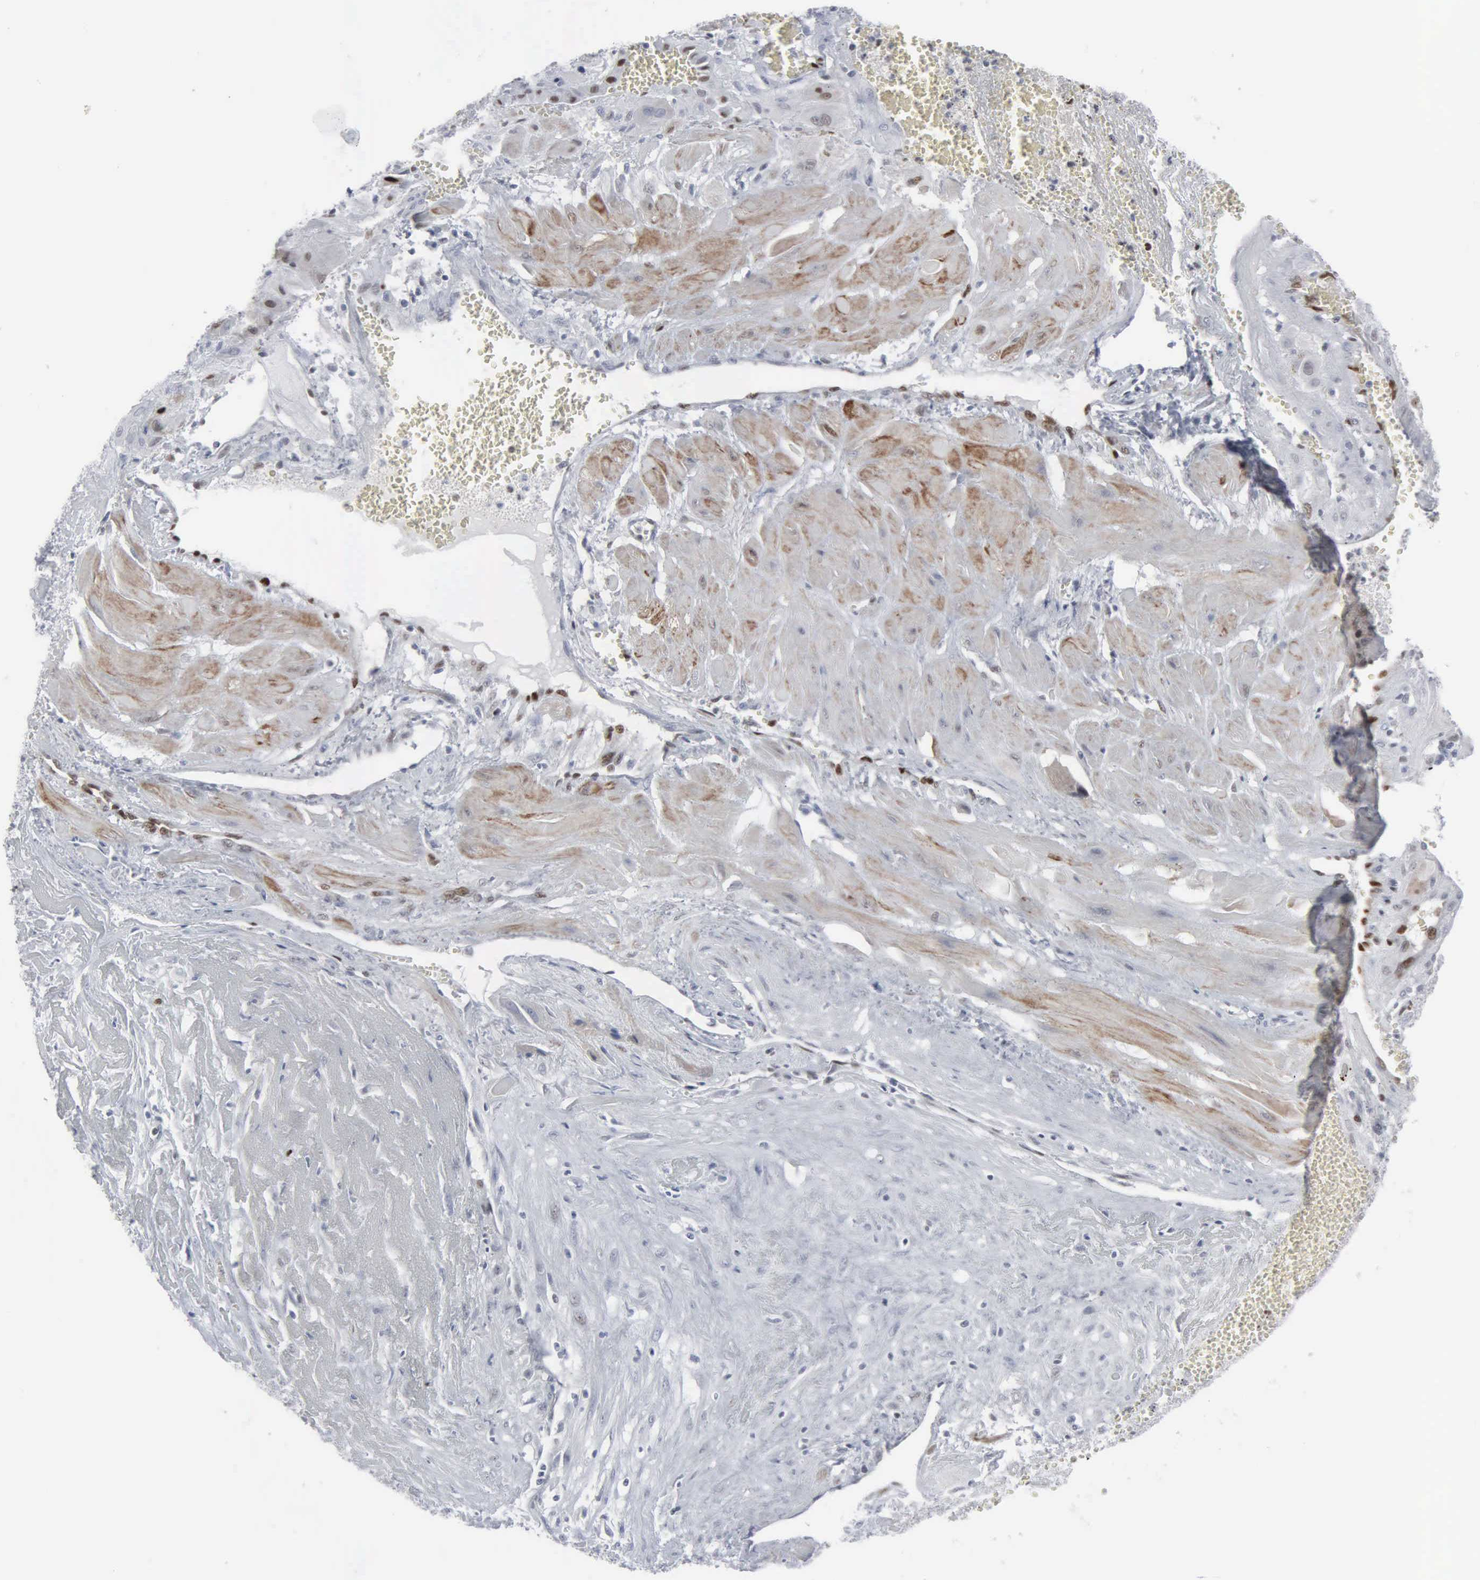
{"staining": {"intensity": "moderate", "quantity": "25%-75%", "location": "nuclear"}, "tissue": "cervical cancer", "cell_type": "Tumor cells", "image_type": "cancer", "snomed": [{"axis": "morphology", "description": "Squamous cell carcinoma, NOS"}, {"axis": "topography", "description": "Cervix"}], "caption": "Cervical cancer (squamous cell carcinoma) tissue displays moderate nuclear expression in about 25%-75% of tumor cells, visualized by immunohistochemistry. (IHC, brightfield microscopy, high magnification).", "gene": "CCND3", "patient": {"sex": "female", "age": 34}}